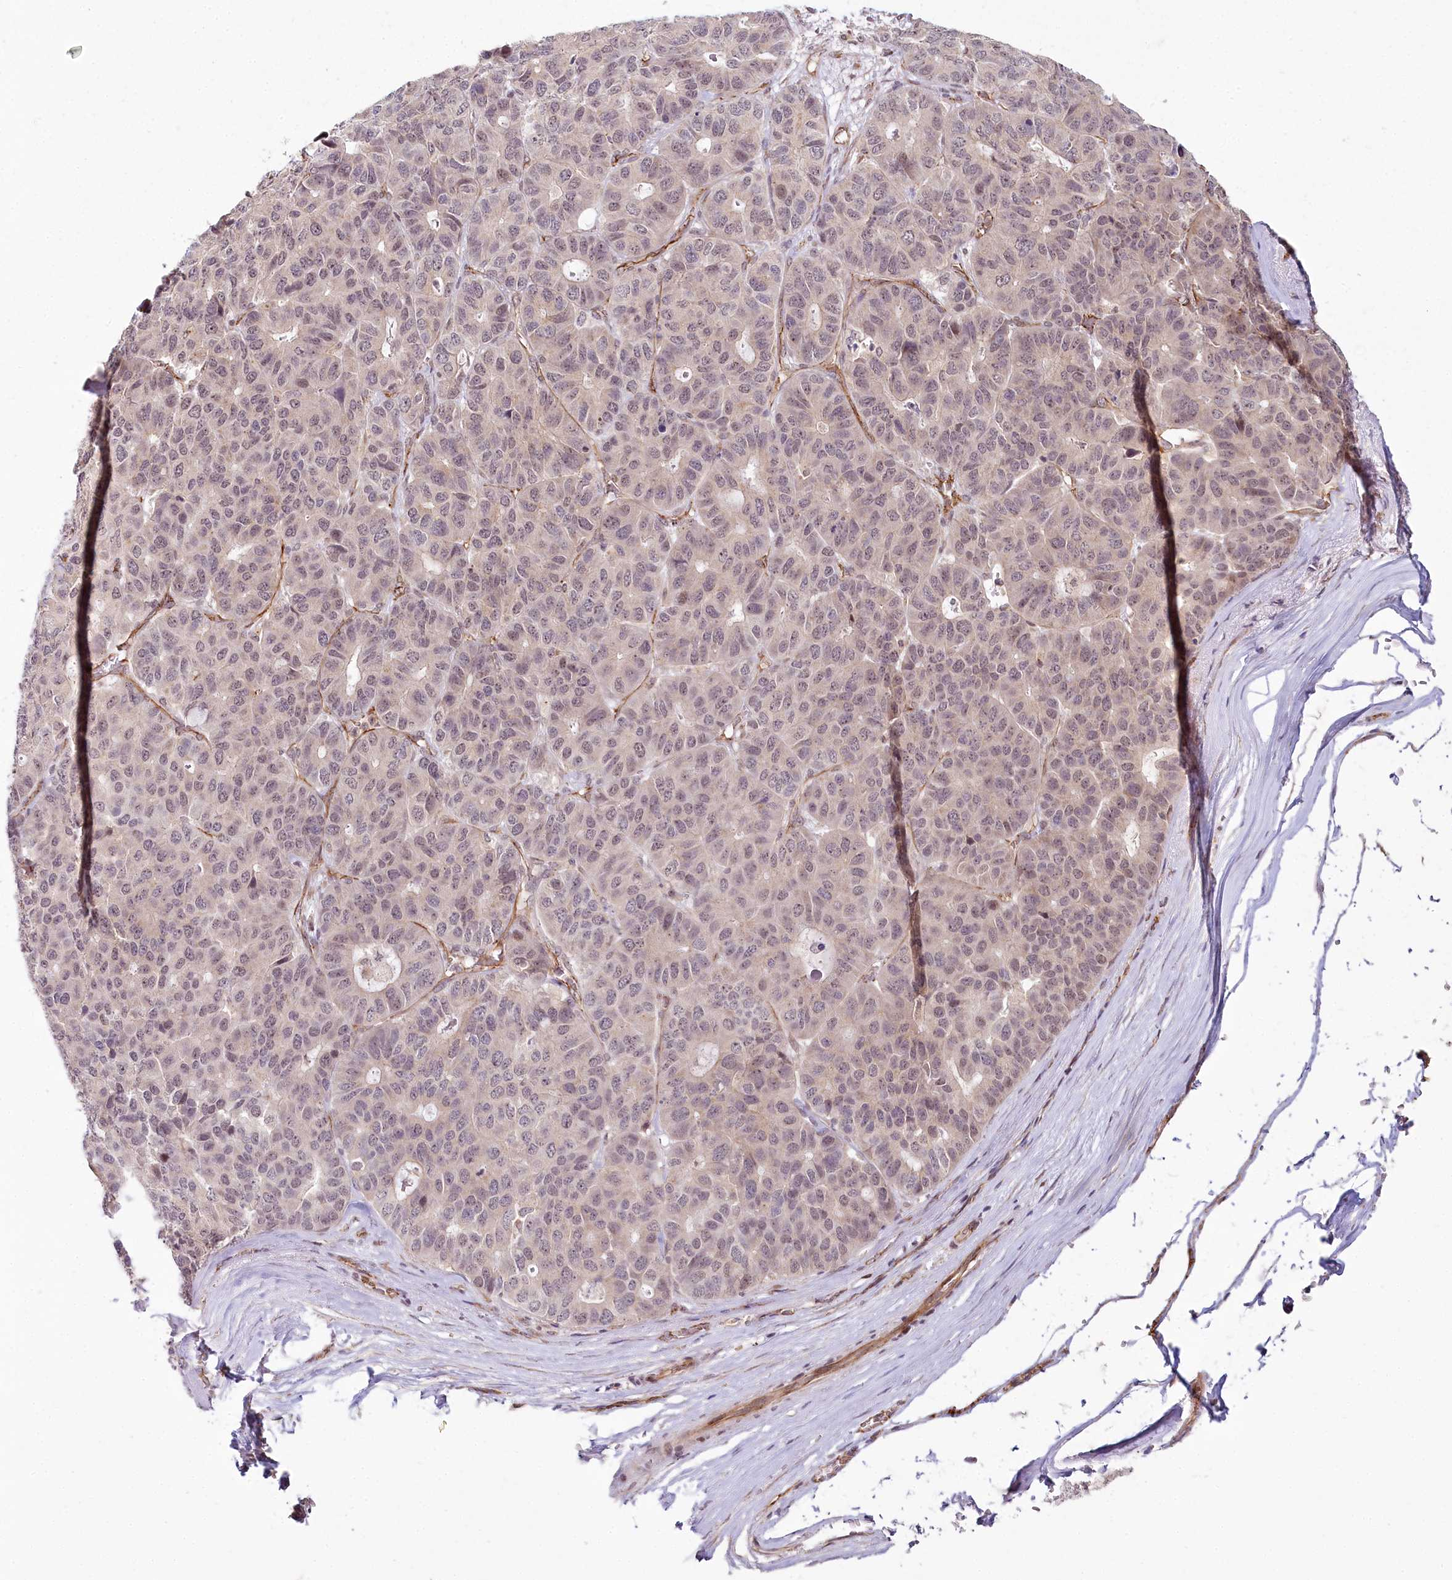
{"staining": {"intensity": "weak", "quantity": "25%-75%", "location": "nuclear"}, "tissue": "pancreatic cancer", "cell_type": "Tumor cells", "image_type": "cancer", "snomed": [{"axis": "morphology", "description": "Adenocarcinoma, NOS"}, {"axis": "topography", "description": "Pancreas"}], "caption": "Immunohistochemical staining of human pancreatic adenocarcinoma exhibits low levels of weak nuclear expression in about 25%-75% of tumor cells.", "gene": "ALKBH8", "patient": {"sex": "male", "age": 50}}